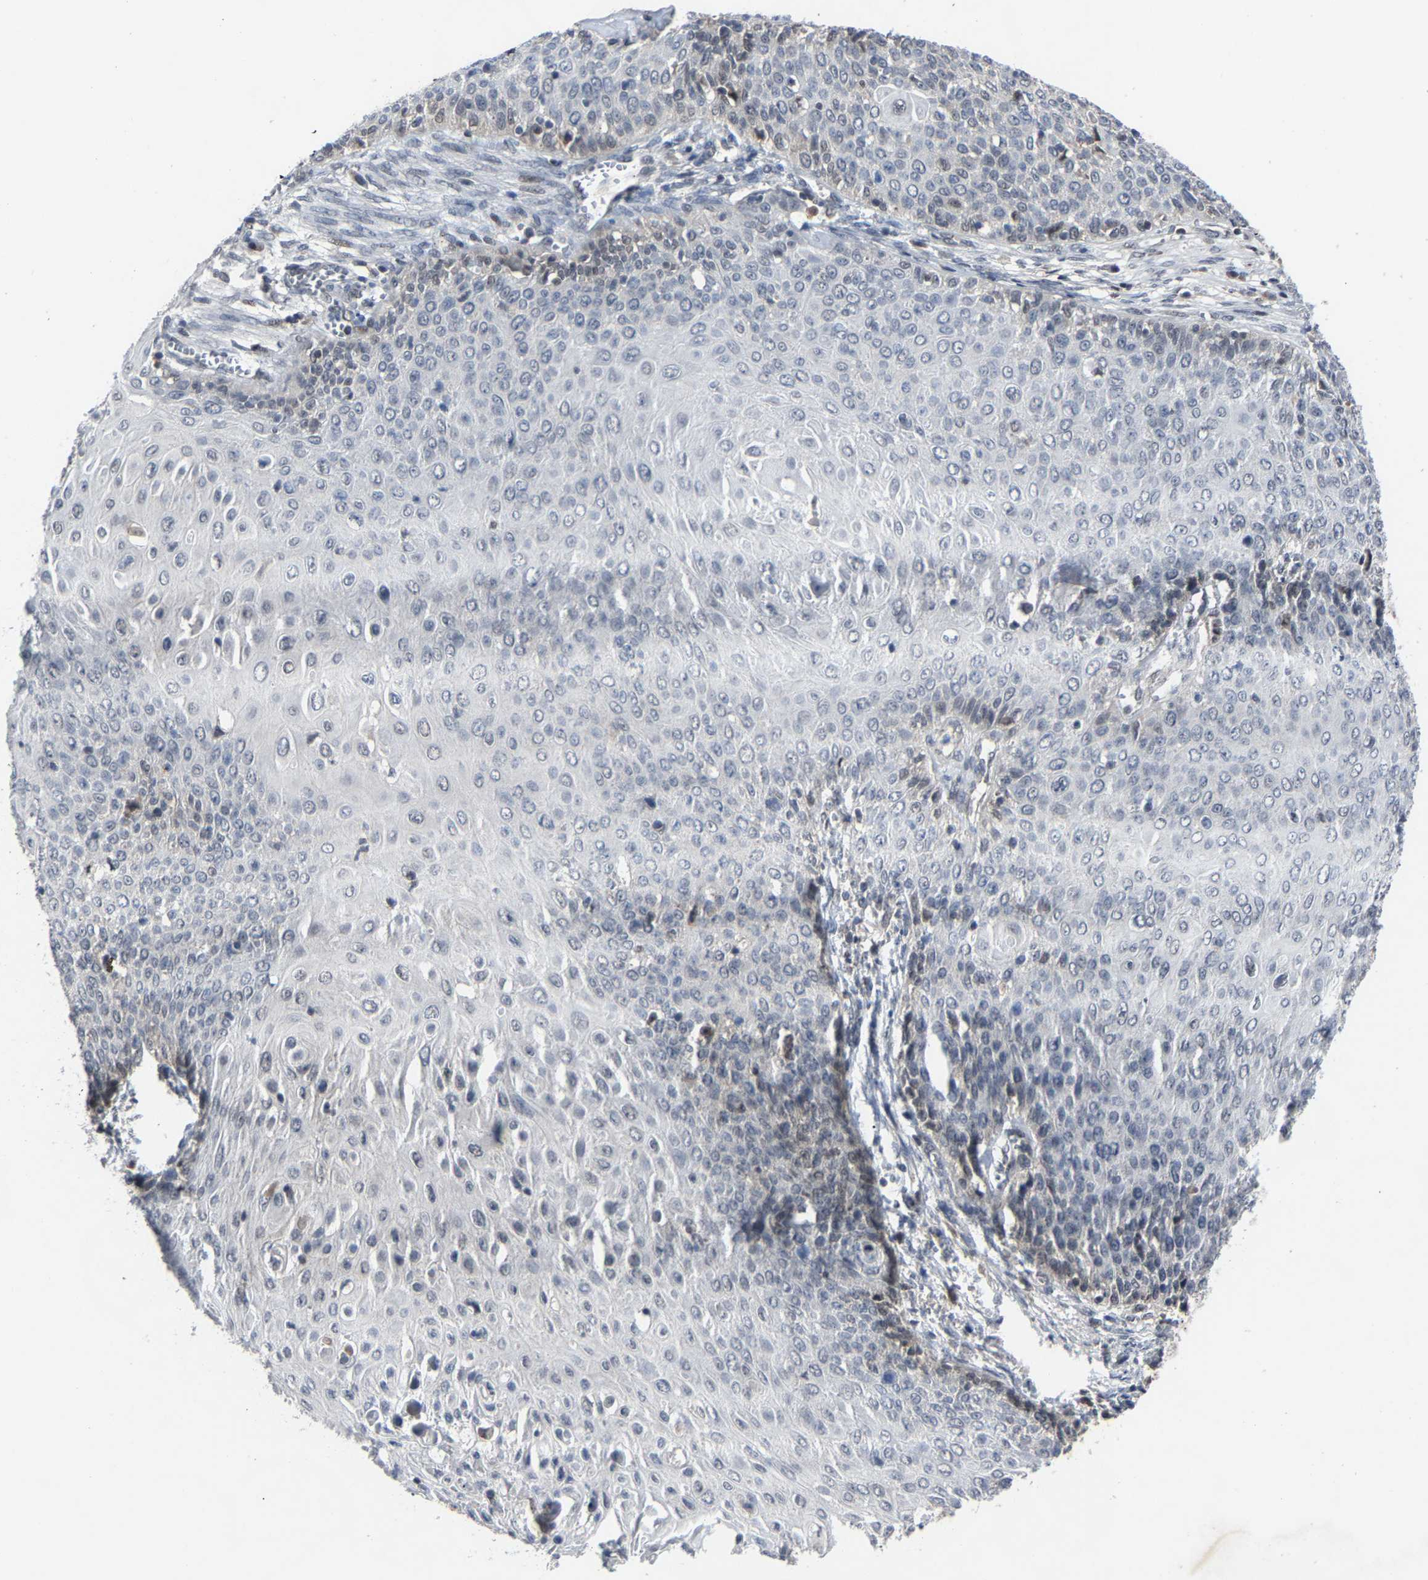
{"staining": {"intensity": "negative", "quantity": "none", "location": "none"}, "tissue": "cervical cancer", "cell_type": "Tumor cells", "image_type": "cancer", "snomed": [{"axis": "morphology", "description": "Squamous cell carcinoma, NOS"}, {"axis": "topography", "description": "Cervix"}], "caption": "A photomicrograph of human cervical cancer is negative for staining in tumor cells. Nuclei are stained in blue.", "gene": "LSM8", "patient": {"sex": "female", "age": 39}}